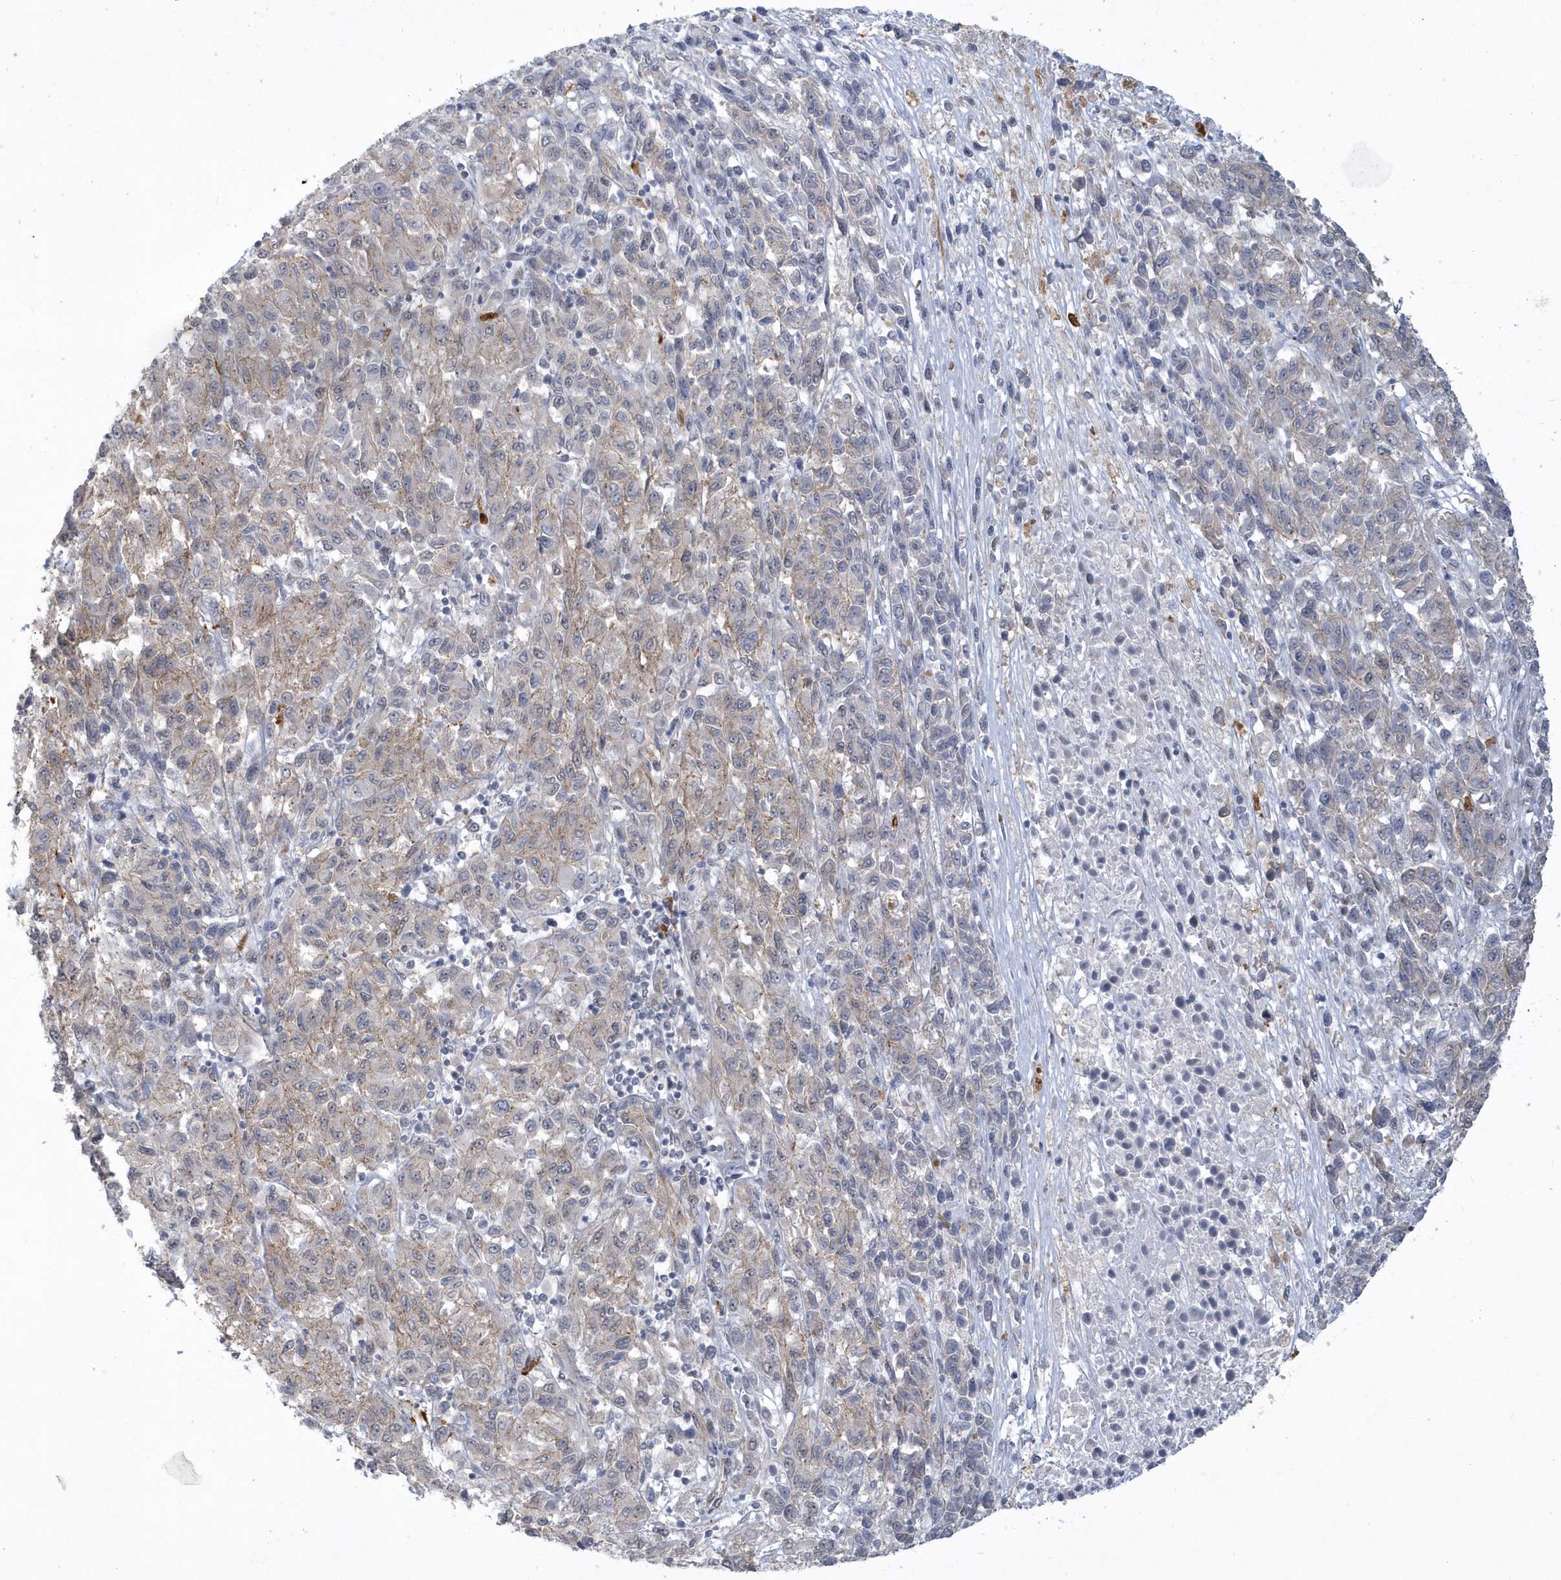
{"staining": {"intensity": "negative", "quantity": "none", "location": "none"}, "tissue": "melanoma", "cell_type": "Tumor cells", "image_type": "cancer", "snomed": [{"axis": "morphology", "description": "Malignant melanoma, Metastatic site"}, {"axis": "topography", "description": "Lung"}], "caption": "IHC image of human malignant melanoma (metastatic site) stained for a protein (brown), which exhibits no expression in tumor cells. (DAB (3,3'-diaminobenzidine) immunohistochemistry, high magnification).", "gene": "RAI14", "patient": {"sex": "male", "age": 64}}